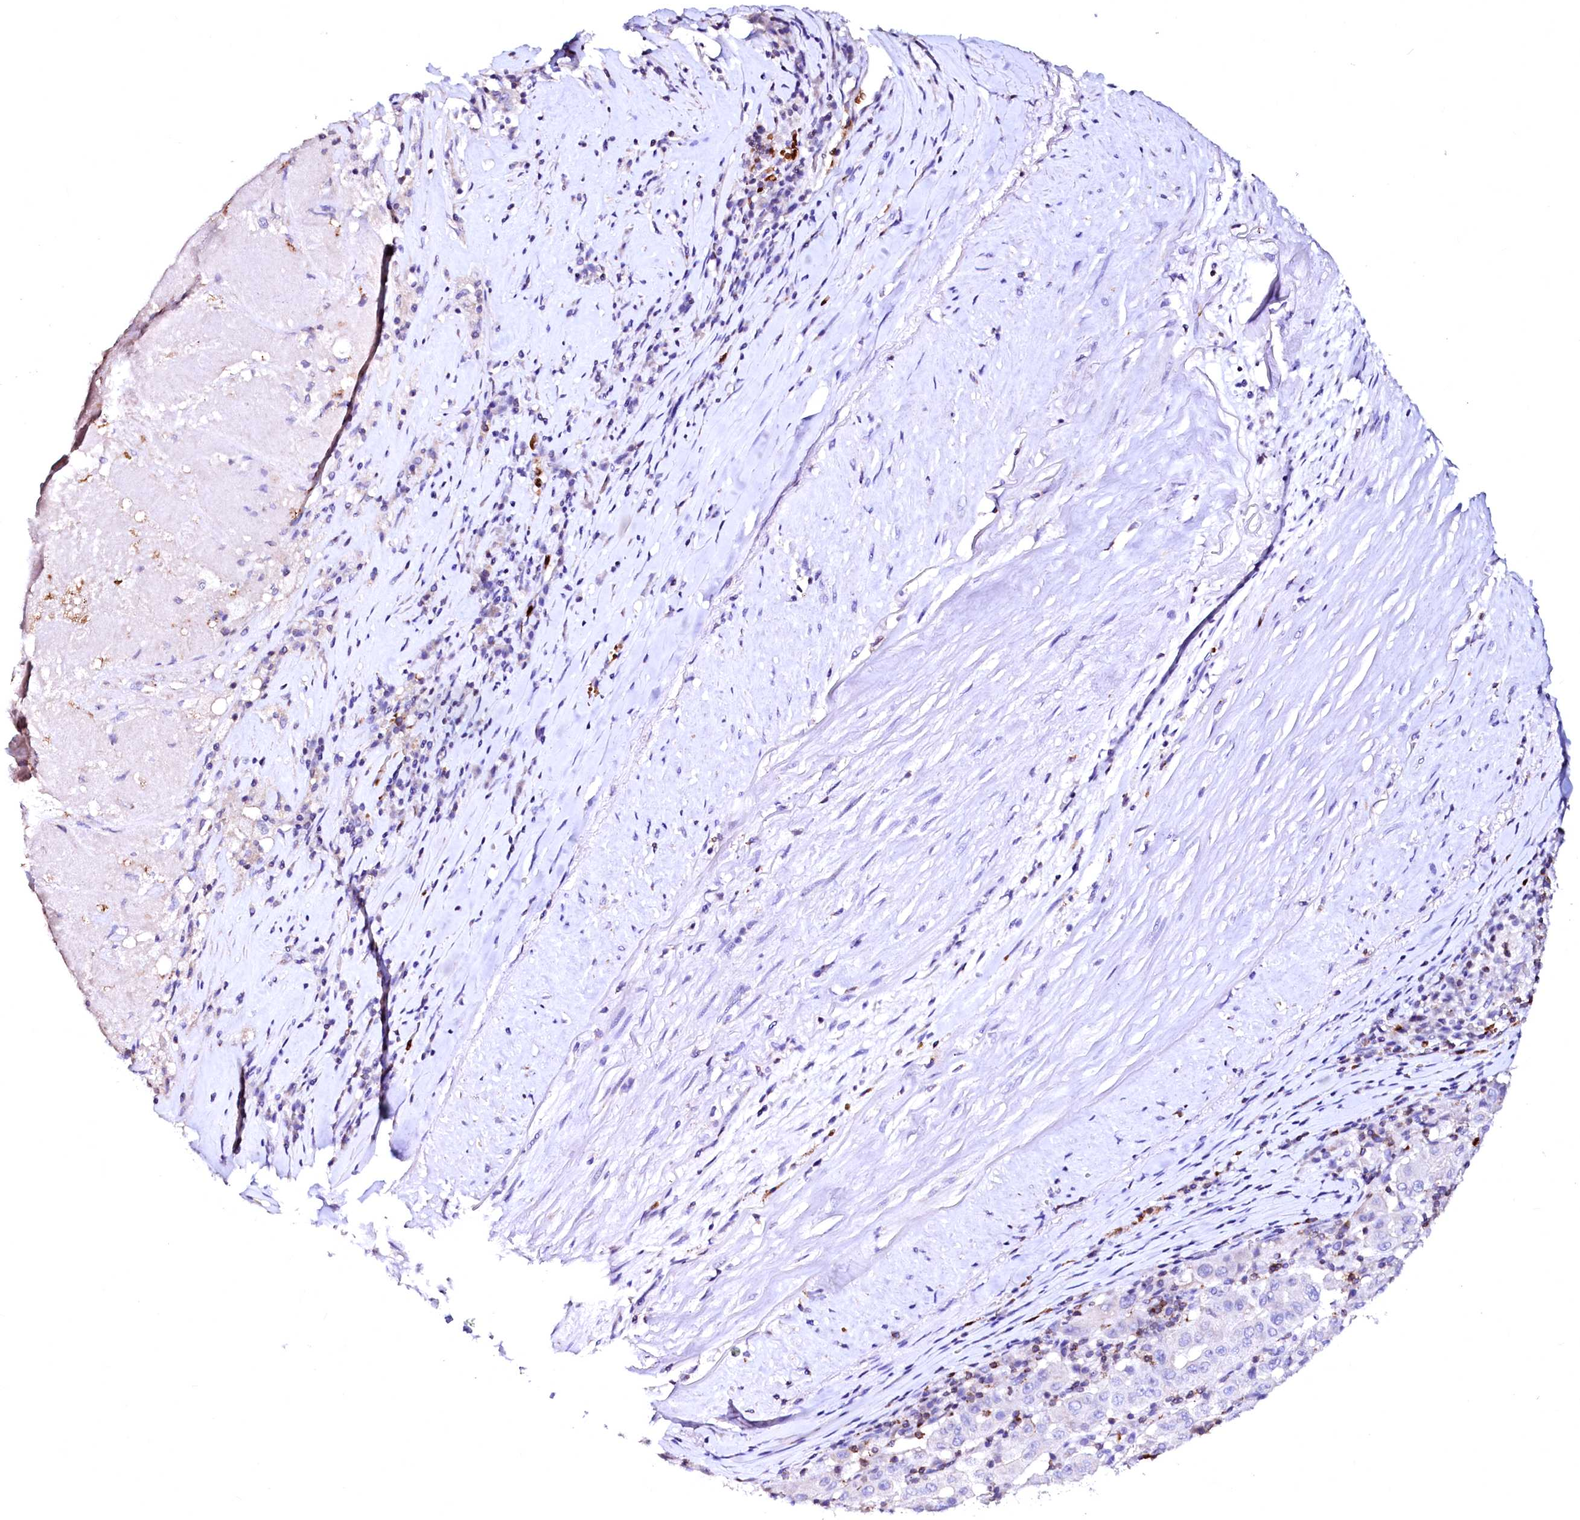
{"staining": {"intensity": "negative", "quantity": "none", "location": "none"}, "tissue": "pancreatic cancer", "cell_type": "Tumor cells", "image_type": "cancer", "snomed": [{"axis": "morphology", "description": "Adenocarcinoma, NOS"}, {"axis": "topography", "description": "Pancreas"}], "caption": "Image shows no significant protein positivity in tumor cells of pancreatic adenocarcinoma. Brightfield microscopy of immunohistochemistry (IHC) stained with DAB (3,3'-diaminobenzidine) (brown) and hematoxylin (blue), captured at high magnification.", "gene": "RAB27A", "patient": {"sex": "male", "age": 63}}